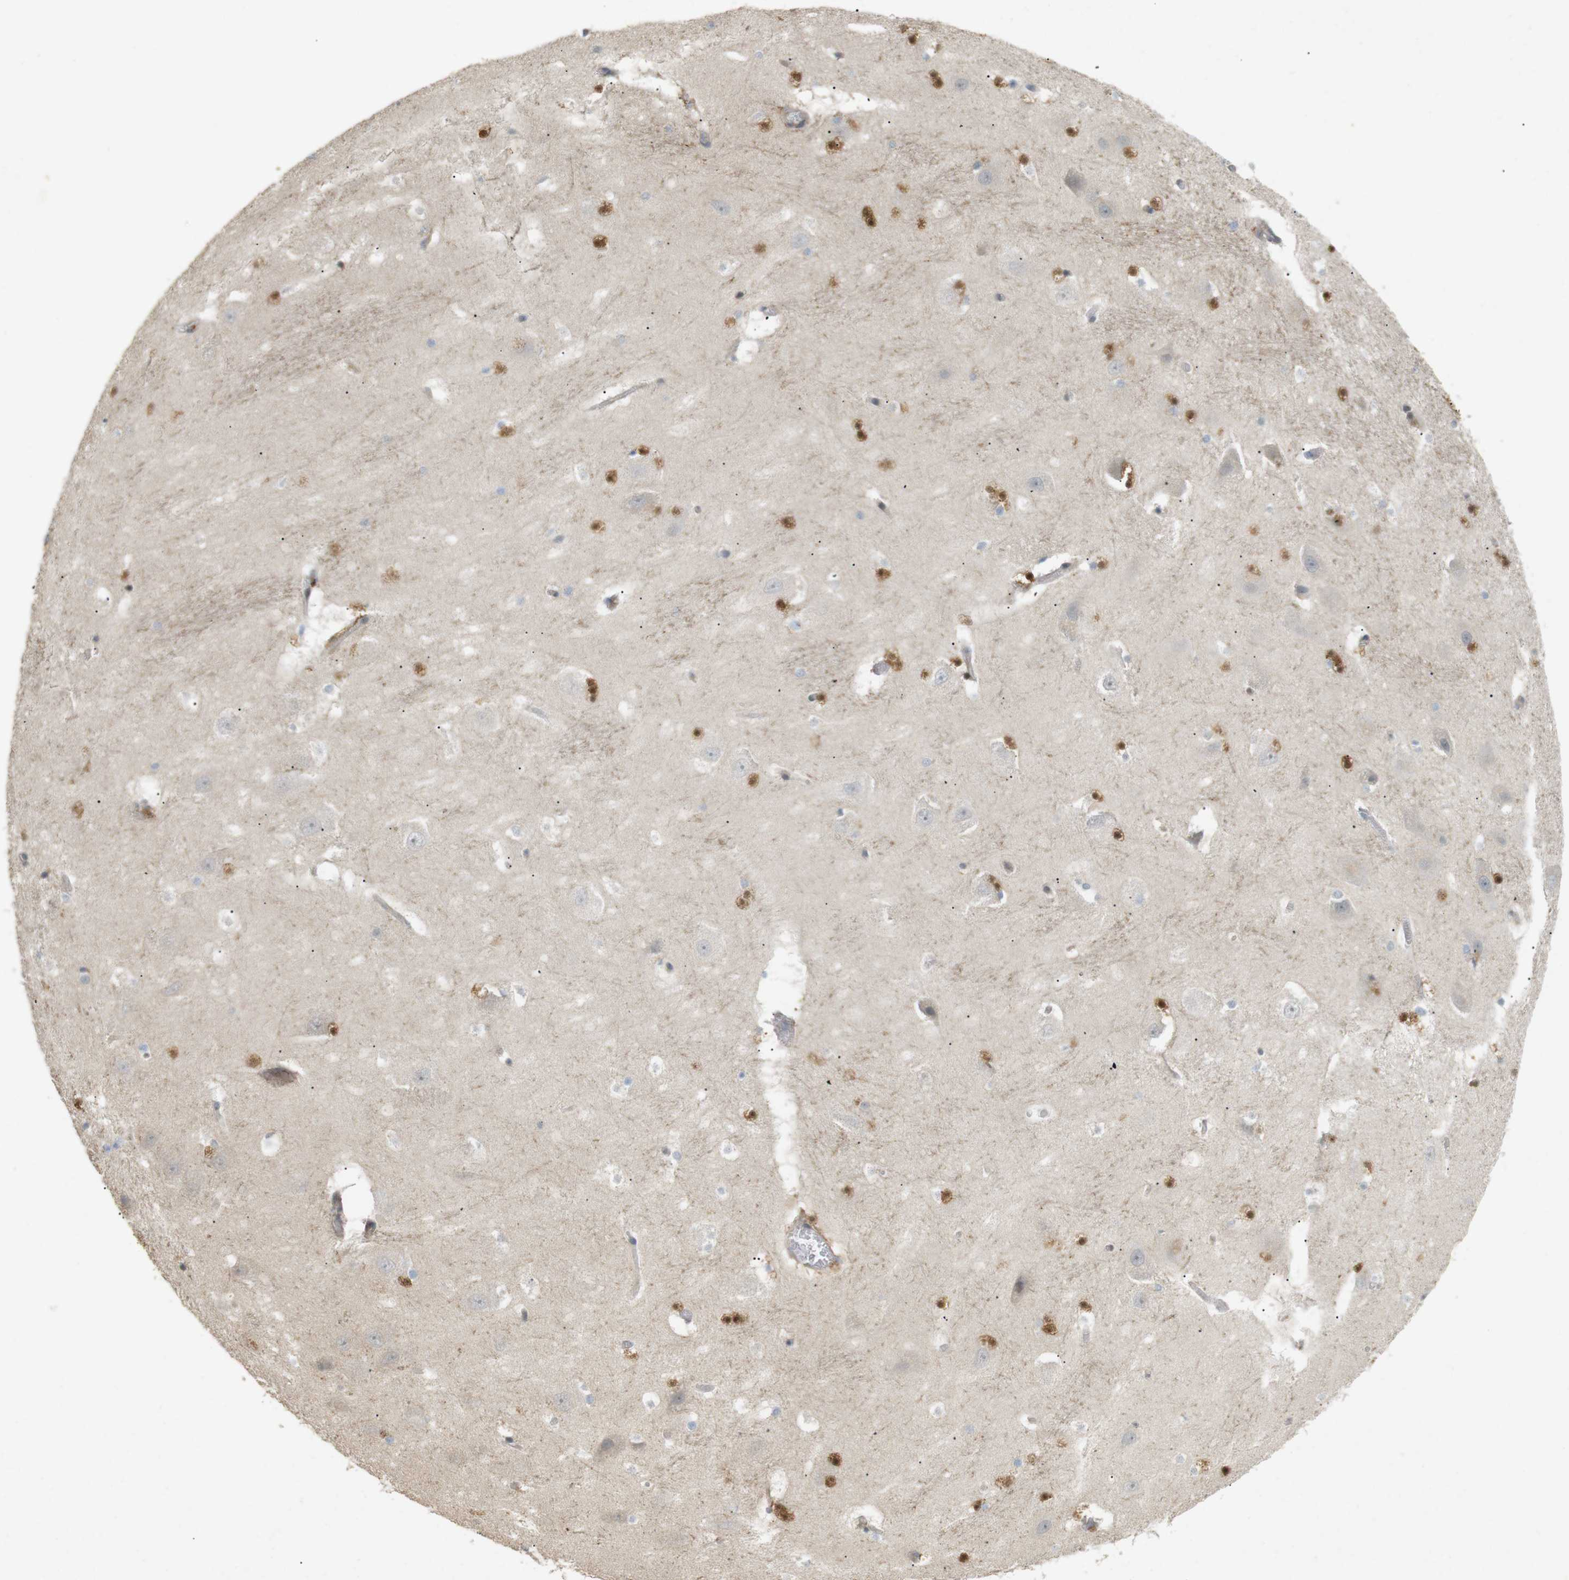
{"staining": {"intensity": "strong", "quantity": ">75%", "location": "cytoplasmic/membranous,nuclear"}, "tissue": "hippocampus", "cell_type": "Glial cells", "image_type": "normal", "snomed": [{"axis": "morphology", "description": "Normal tissue, NOS"}, {"axis": "topography", "description": "Hippocampus"}], "caption": "Protein expression analysis of unremarkable hippocampus demonstrates strong cytoplasmic/membranous,nuclear staining in about >75% of glial cells. (Brightfield microscopy of DAB IHC at high magnification).", "gene": "PPP1R14A", "patient": {"sex": "male", "age": 45}}